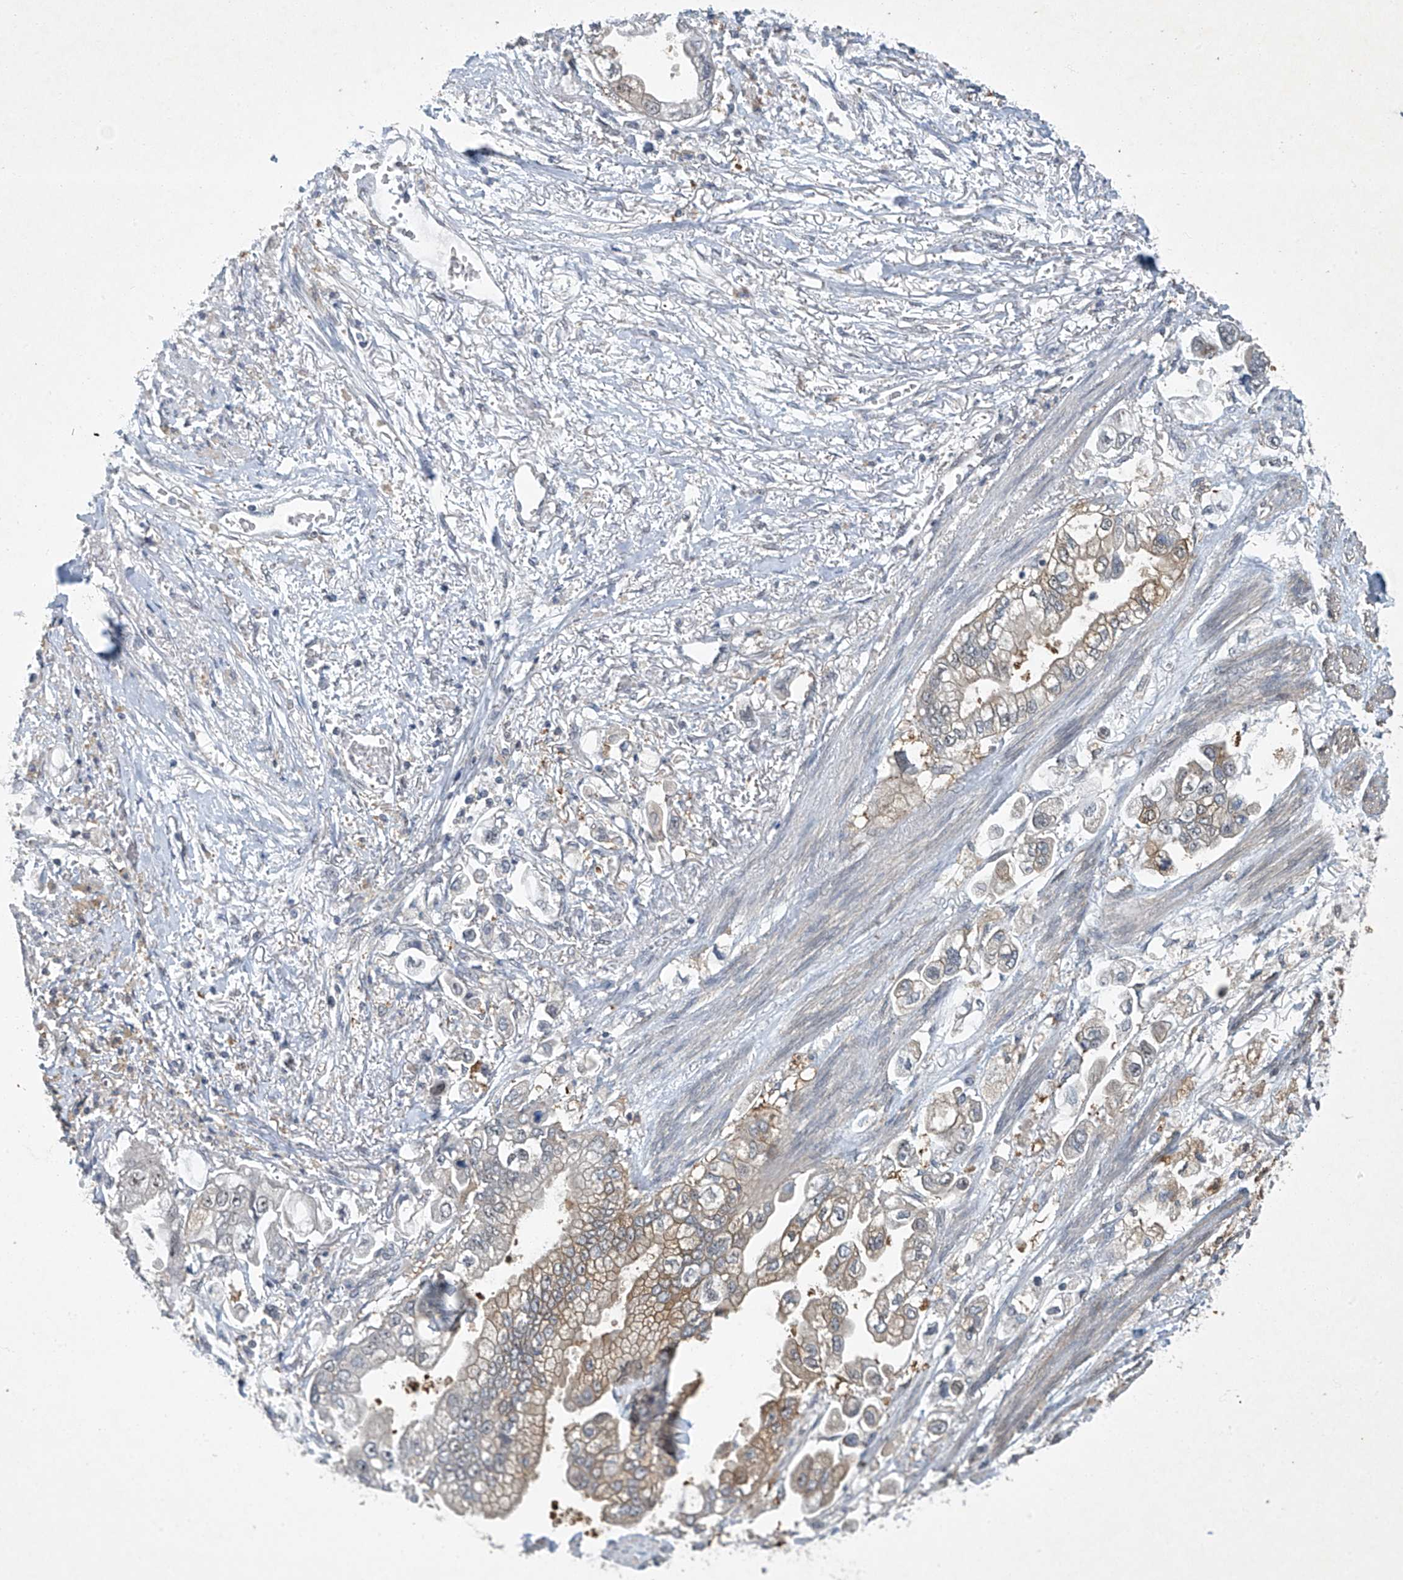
{"staining": {"intensity": "moderate", "quantity": "<25%", "location": "cytoplasmic/membranous"}, "tissue": "stomach cancer", "cell_type": "Tumor cells", "image_type": "cancer", "snomed": [{"axis": "morphology", "description": "Adenocarcinoma, NOS"}, {"axis": "topography", "description": "Stomach"}], "caption": "Immunohistochemical staining of human stomach cancer shows low levels of moderate cytoplasmic/membranous protein staining in approximately <25% of tumor cells.", "gene": "TAF8", "patient": {"sex": "male", "age": 62}}